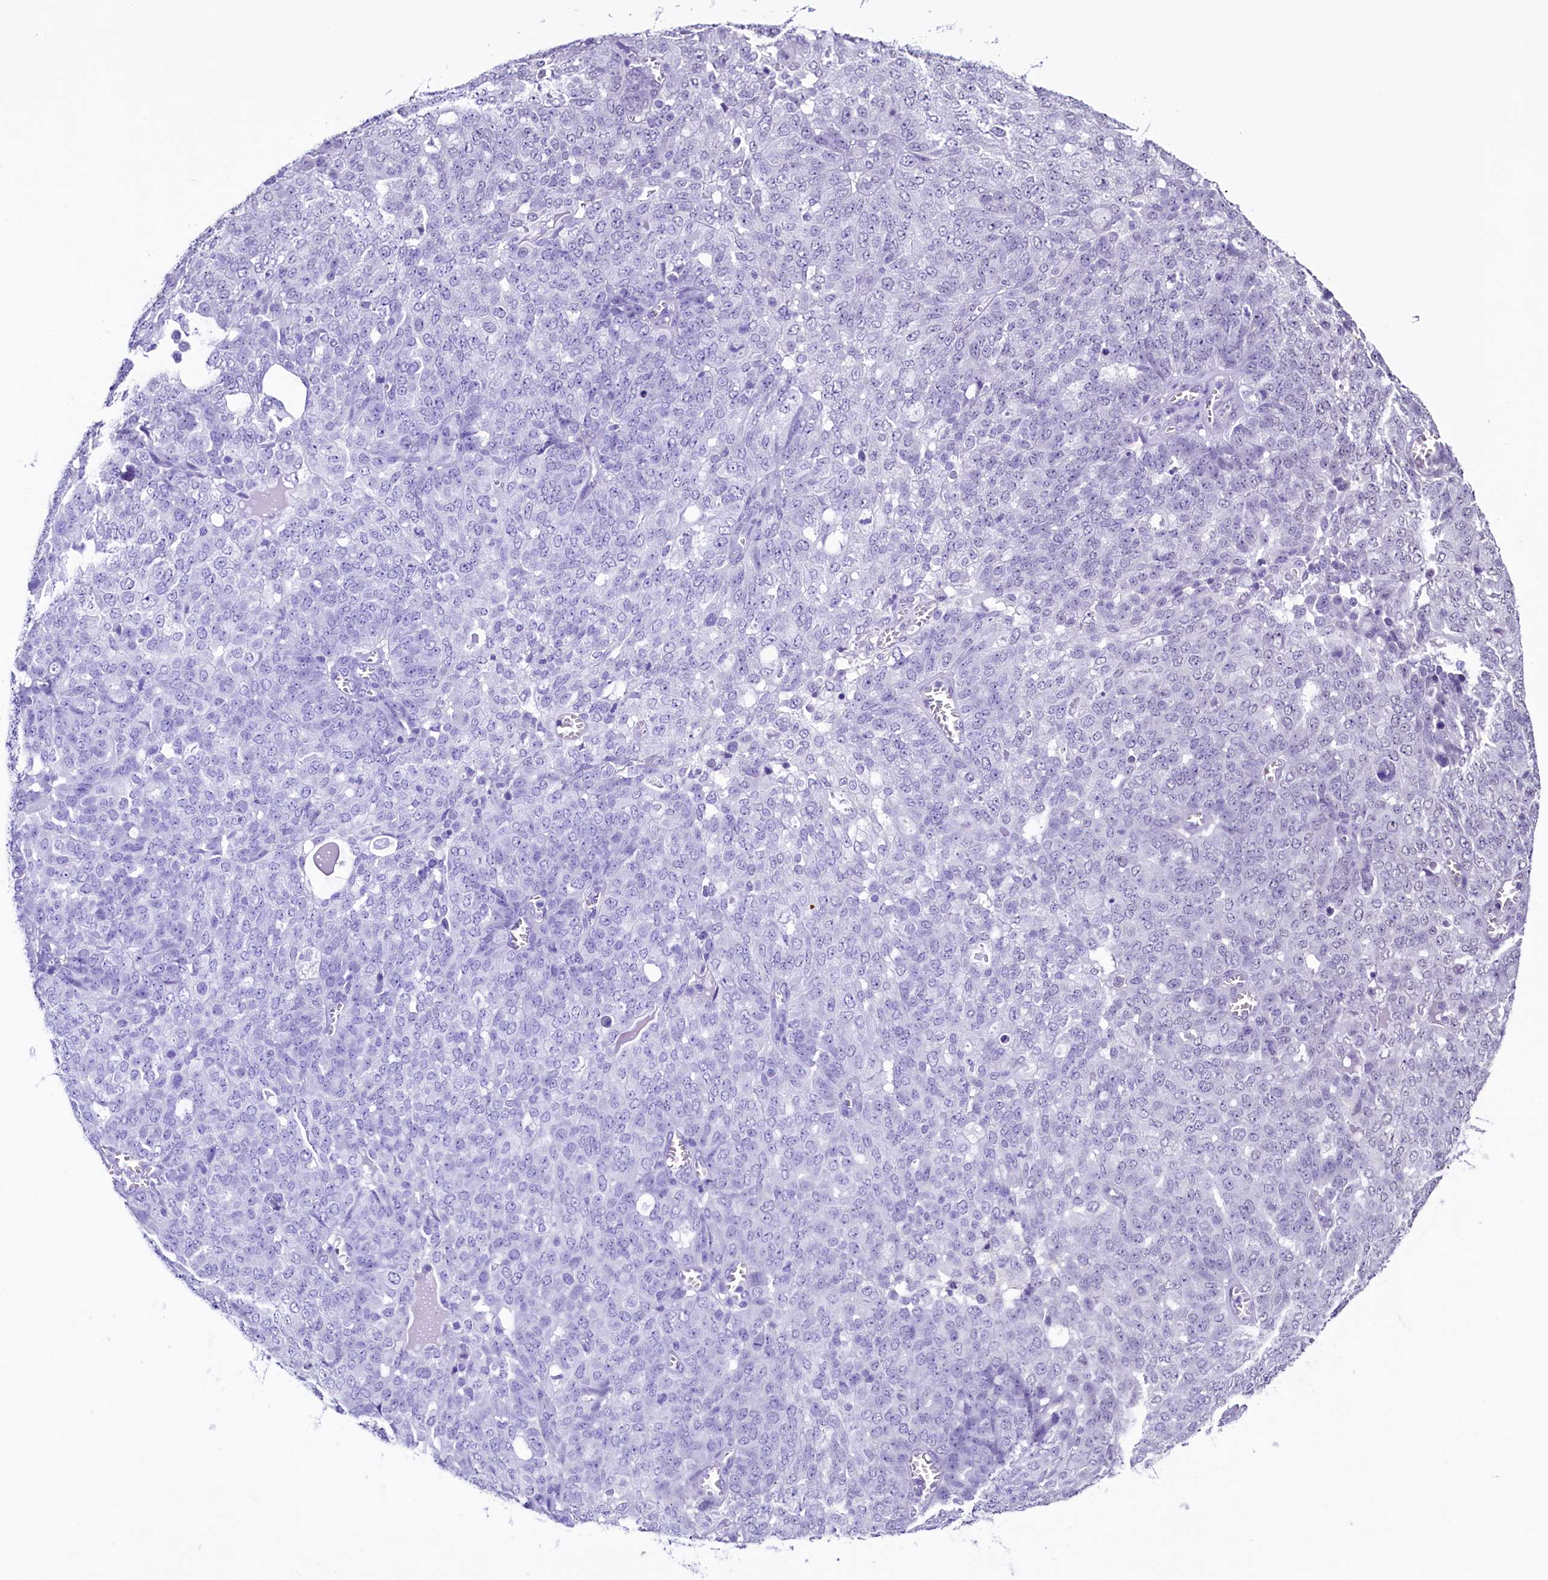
{"staining": {"intensity": "negative", "quantity": "none", "location": "none"}, "tissue": "ovarian cancer", "cell_type": "Tumor cells", "image_type": "cancer", "snomed": [{"axis": "morphology", "description": "Cystadenocarcinoma, serous, NOS"}, {"axis": "topography", "description": "Soft tissue"}, {"axis": "topography", "description": "Ovary"}], "caption": "Human serous cystadenocarcinoma (ovarian) stained for a protein using immunohistochemistry exhibits no expression in tumor cells.", "gene": "SFSWAP", "patient": {"sex": "female", "age": 57}}